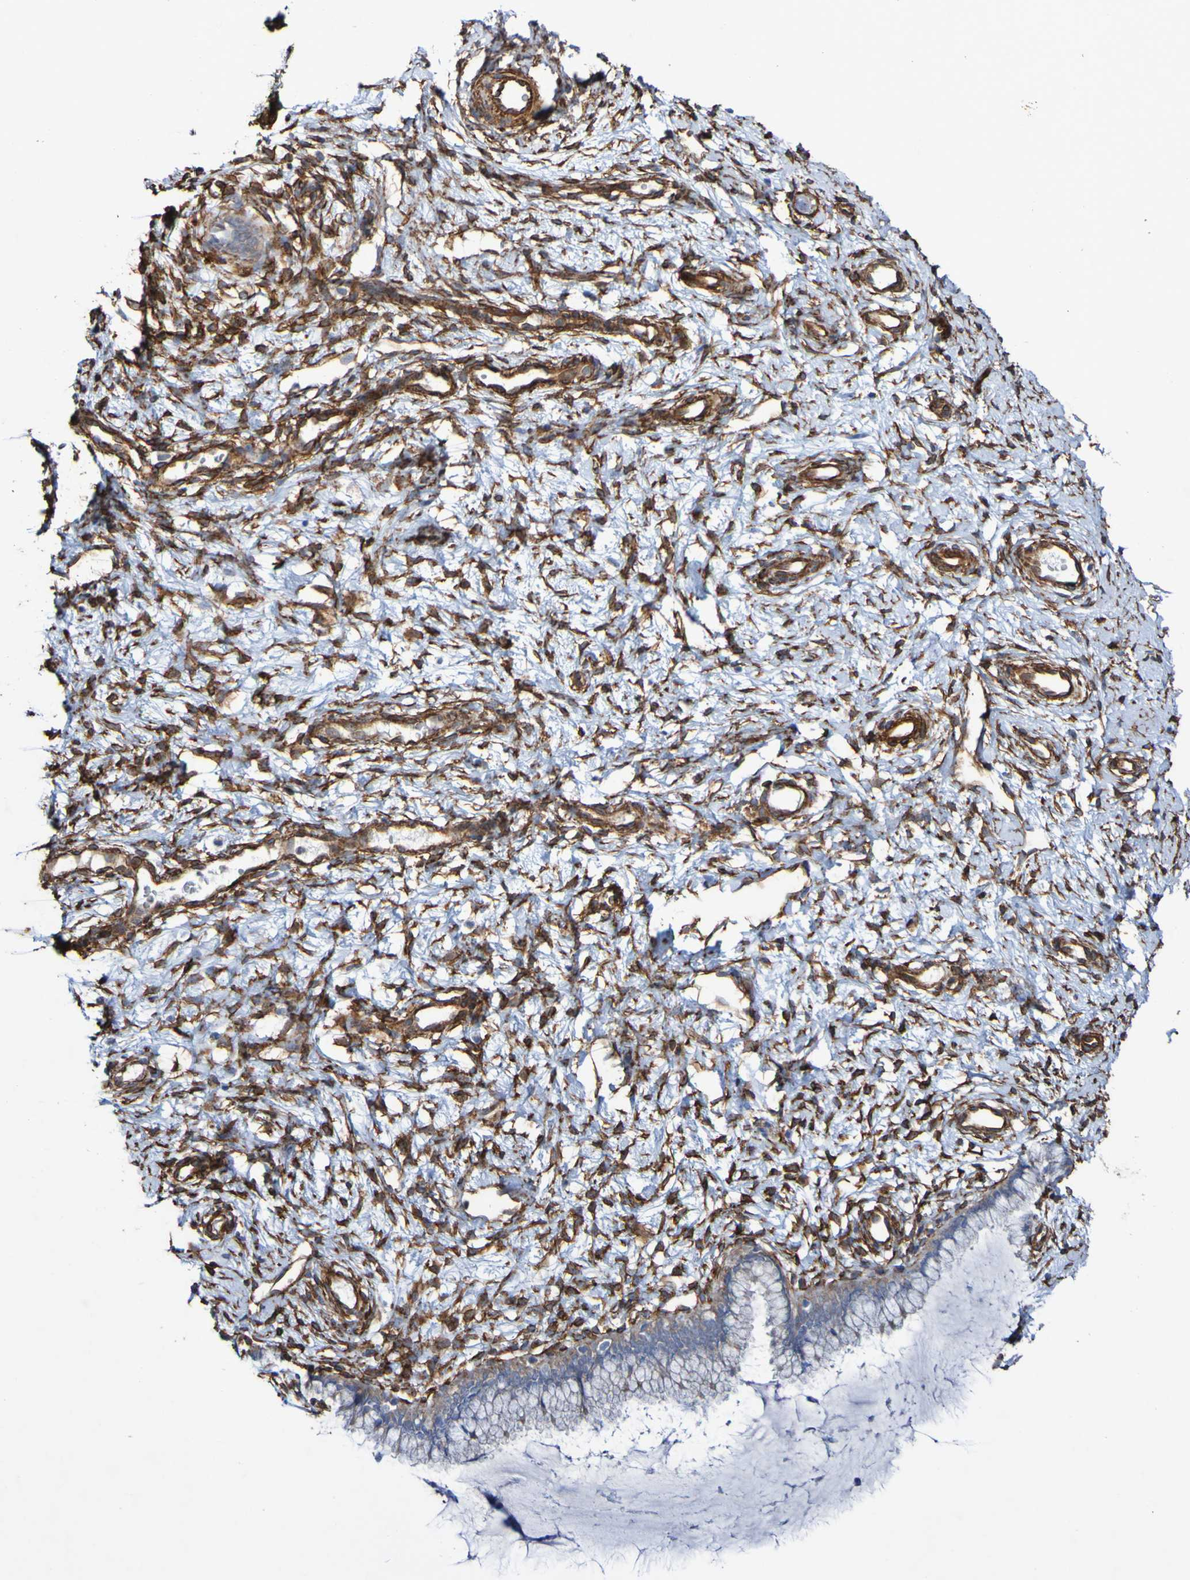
{"staining": {"intensity": "weak", "quantity": "25%-75%", "location": "cytoplasmic/membranous"}, "tissue": "cervix", "cell_type": "Glandular cells", "image_type": "normal", "snomed": [{"axis": "morphology", "description": "Normal tissue, NOS"}, {"axis": "topography", "description": "Cervix"}], "caption": "DAB immunohistochemical staining of unremarkable human cervix demonstrates weak cytoplasmic/membranous protein expression in approximately 25%-75% of glandular cells.", "gene": "ELMOD3", "patient": {"sex": "female", "age": 65}}